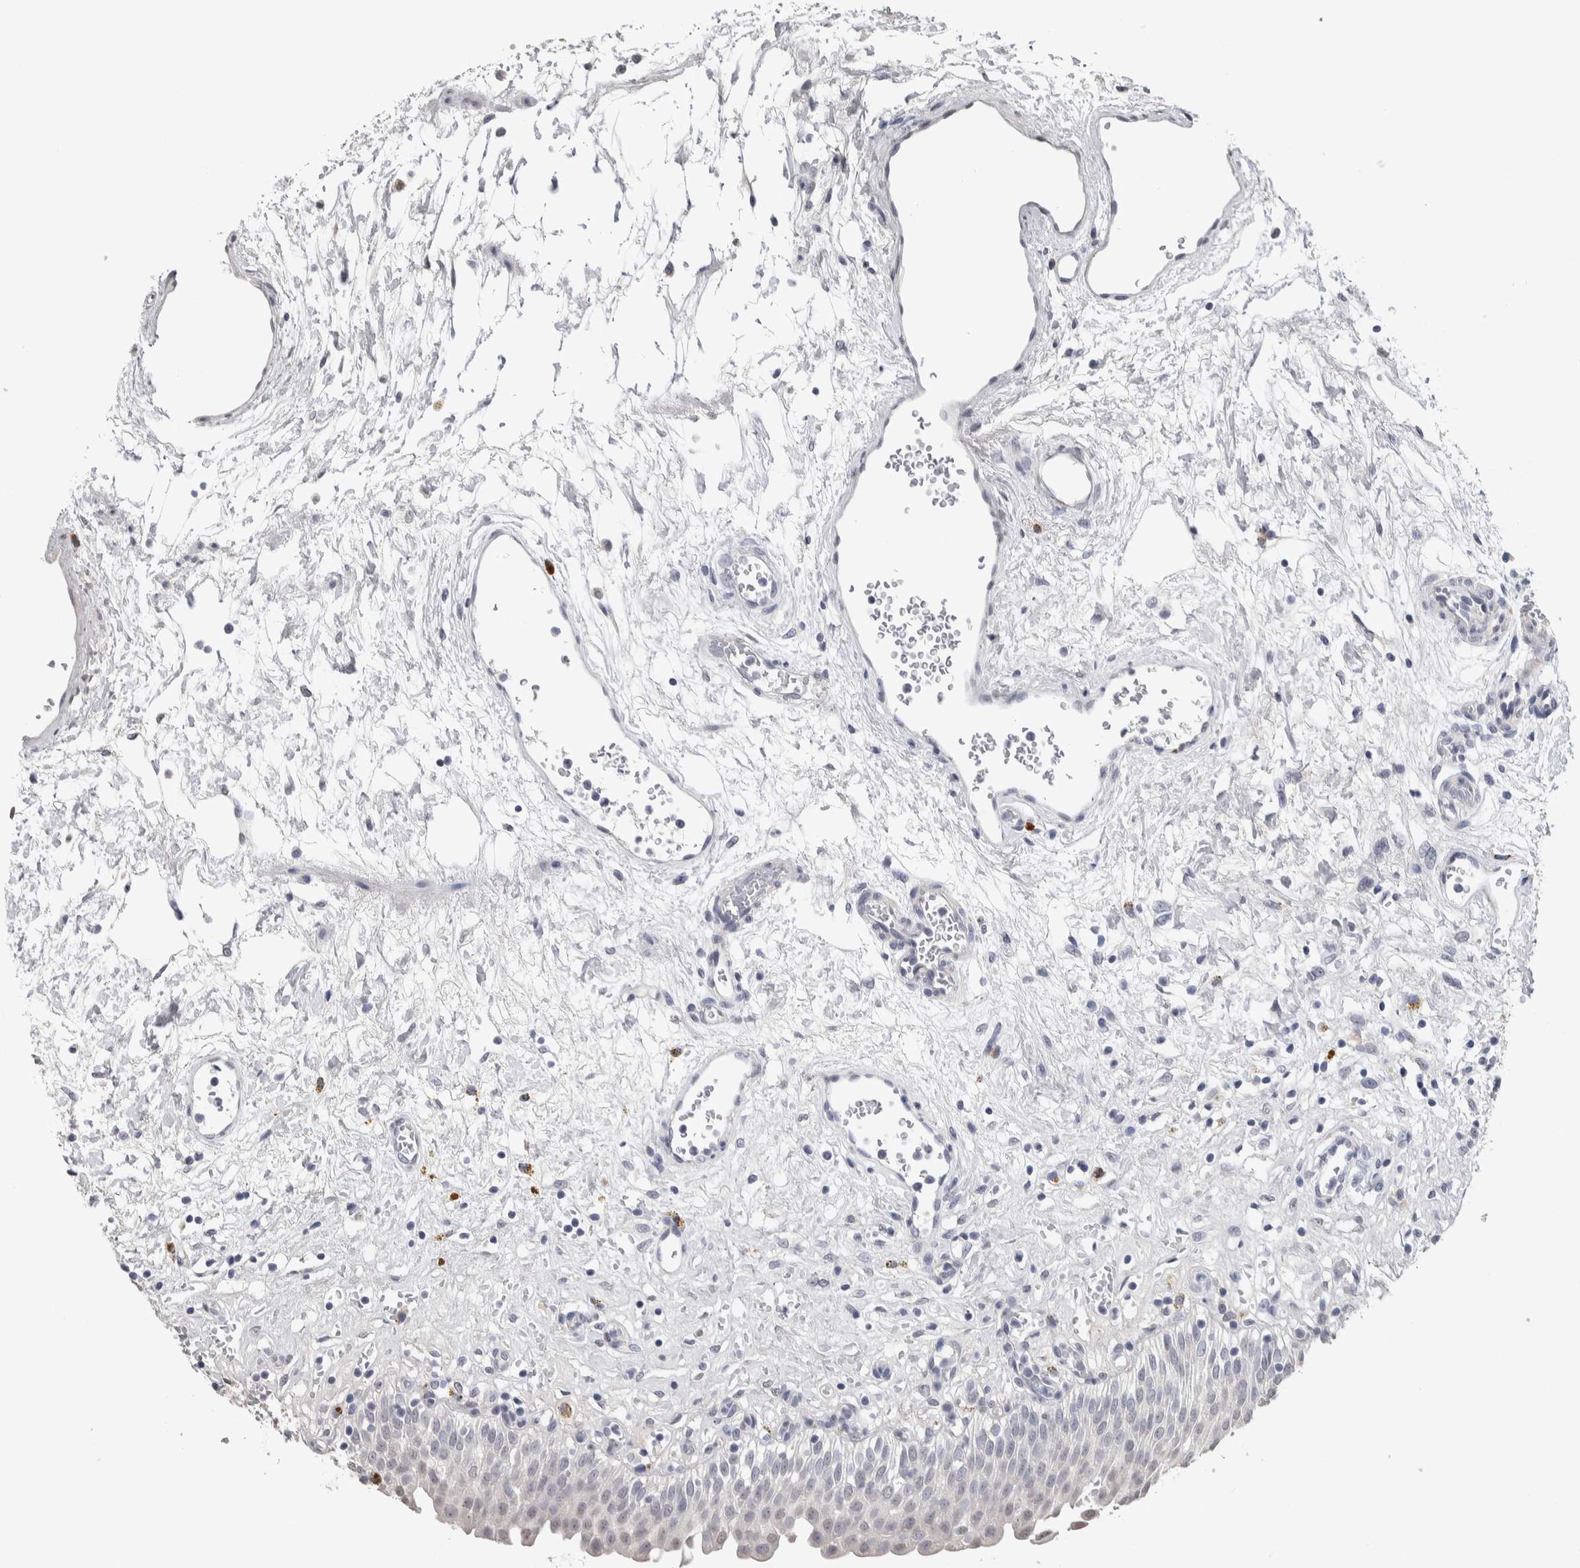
{"staining": {"intensity": "negative", "quantity": "none", "location": "none"}, "tissue": "urinary bladder", "cell_type": "Urothelial cells", "image_type": "normal", "snomed": [{"axis": "morphology", "description": "Urothelial carcinoma, High grade"}, {"axis": "topography", "description": "Urinary bladder"}], "caption": "IHC of benign human urinary bladder reveals no expression in urothelial cells.", "gene": "TMEM102", "patient": {"sex": "male", "age": 46}}